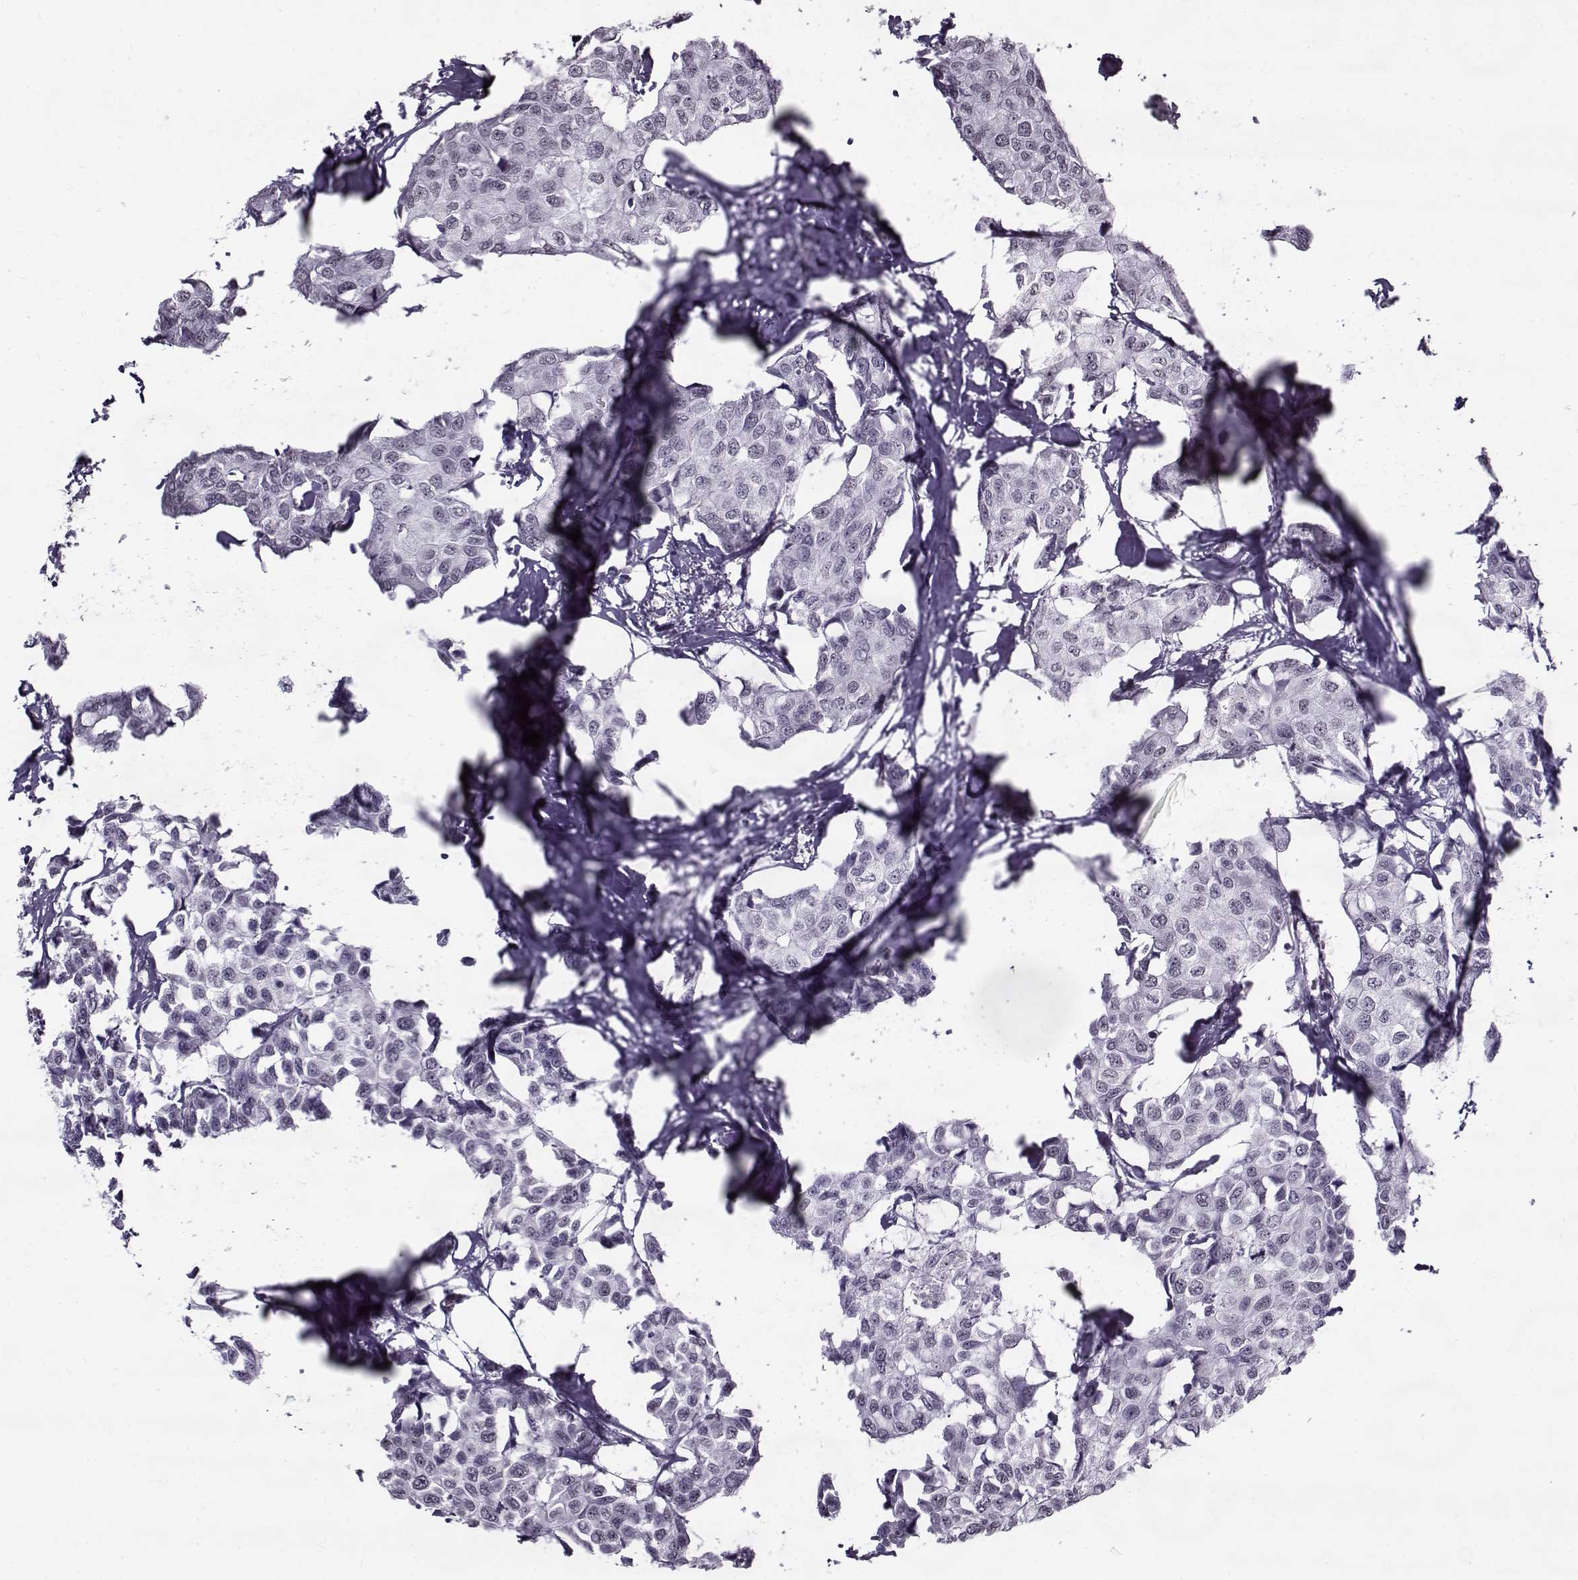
{"staining": {"intensity": "negative", "quantity": "none", "location": "none"}, "tissue": "breast cancer", "cell_type": "Tumor cells", "image_type": "cancer", "snomed": [{"axis": "morphology", "description": "Duct carcinoma"}, {"axis": "topography", "description": "Breast"}], "caption": "Tumor cells are negative for protein expression in human breast cancer (intraductal carcinoma). Brightfield microscopy of immunohistochemistry (IHC) stained with DAB (brown) and hematoxylin (blue), captured at high magnification.", "gene": "PRMT8", "patient": {"sex": "female", "age": 80}}